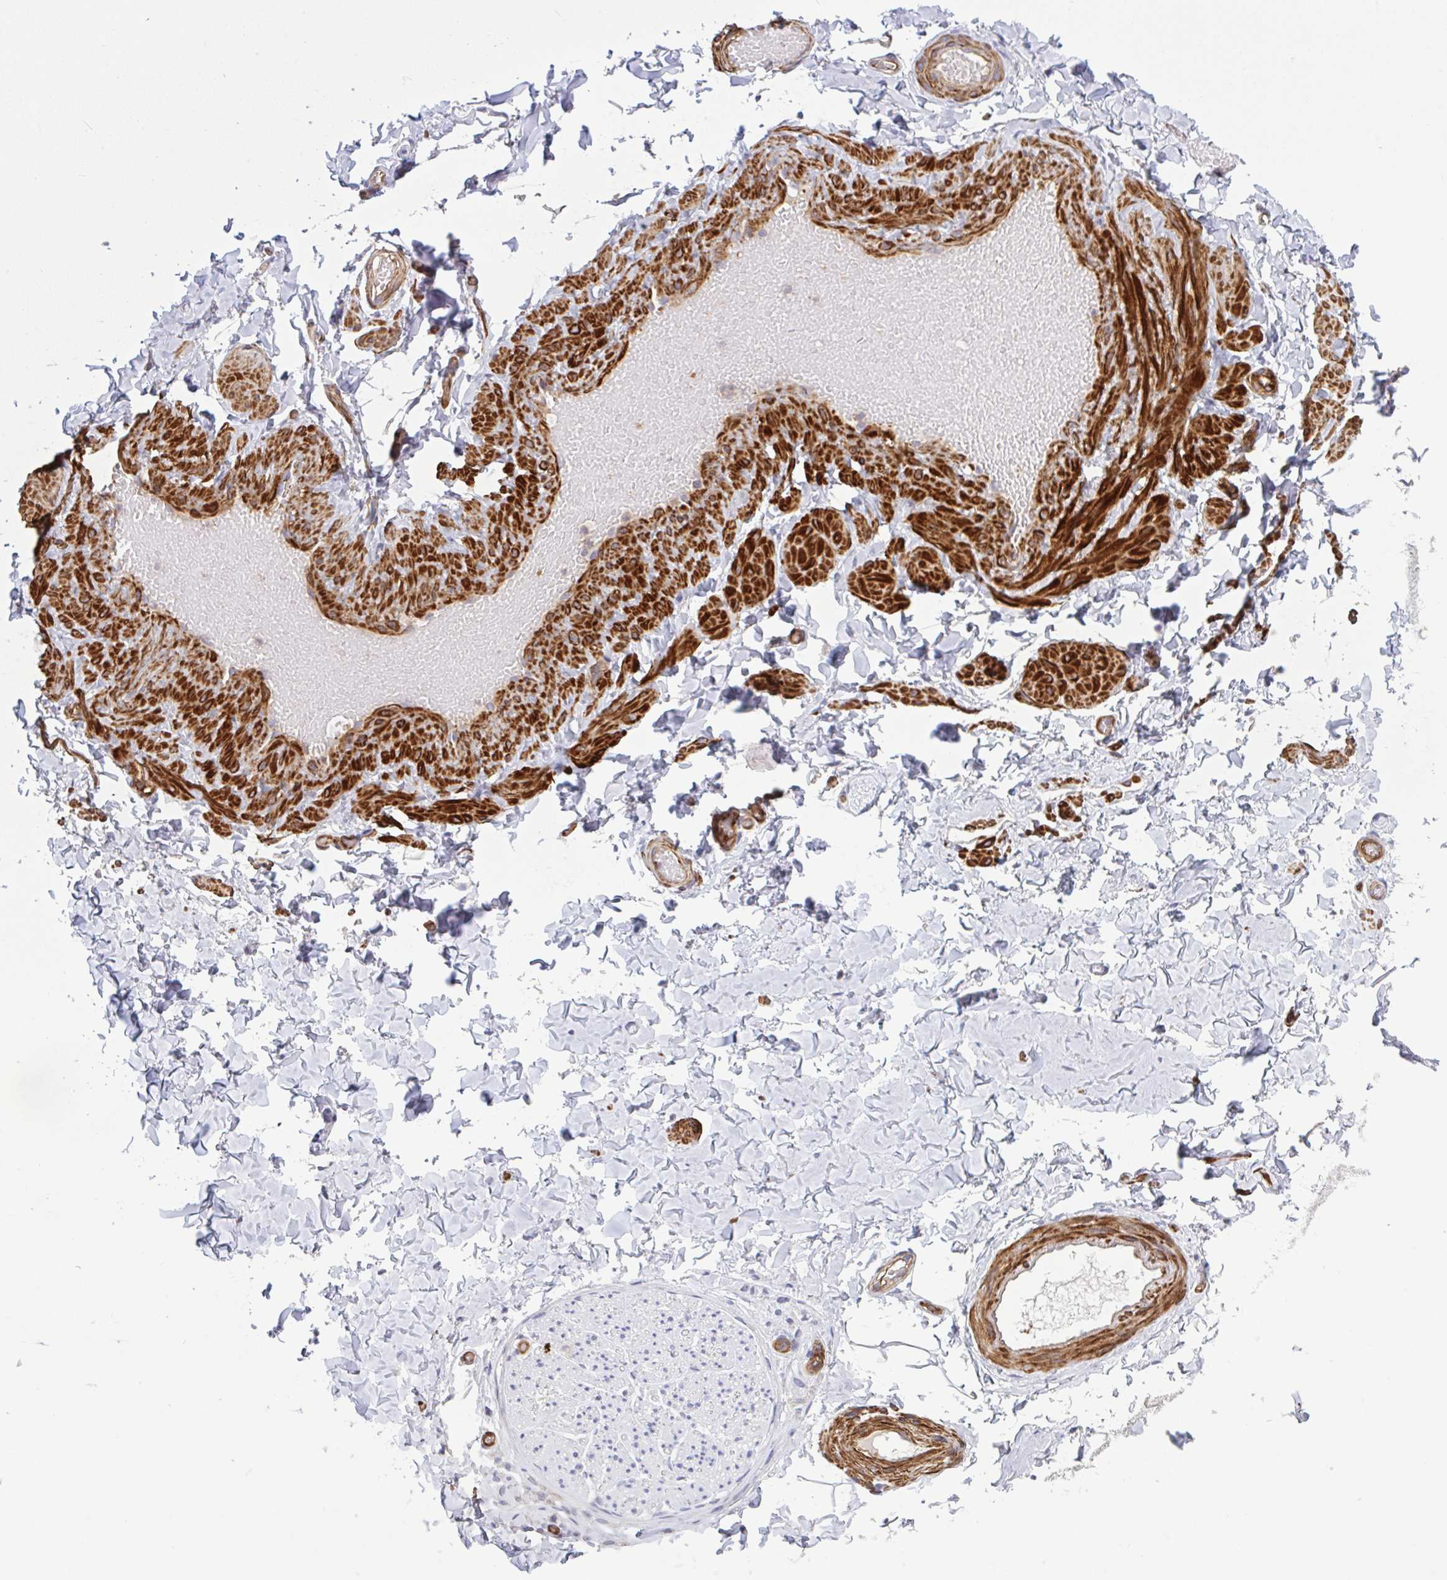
{"staining": {"intensity": "negative", "quantity": "none", "location": "none"}, "tissue": "adipose tissue", "cell_type": "Adipocytes", "image_type": "normal", "snomed": [{"axis": "morphology", "description": "Normal tissue, NOS"}, {"axis": "topography", "description": "Soft tissue"}, {"axis": "topography", "description": "Adipose tissue"}, {"axis": "topography", "description": "Vascular tissue"}, {"axis": "topography", "description": "Peripheral nerve tissue"}], "caption": "A high-resolution image shows immunohistochemistry (IHC) staining of unremarkable adipose tissue, which demonstrates no significant staining in adipocytes.", "gene": "SHISA7", "patient": {"sex": "male", "age": 29}}